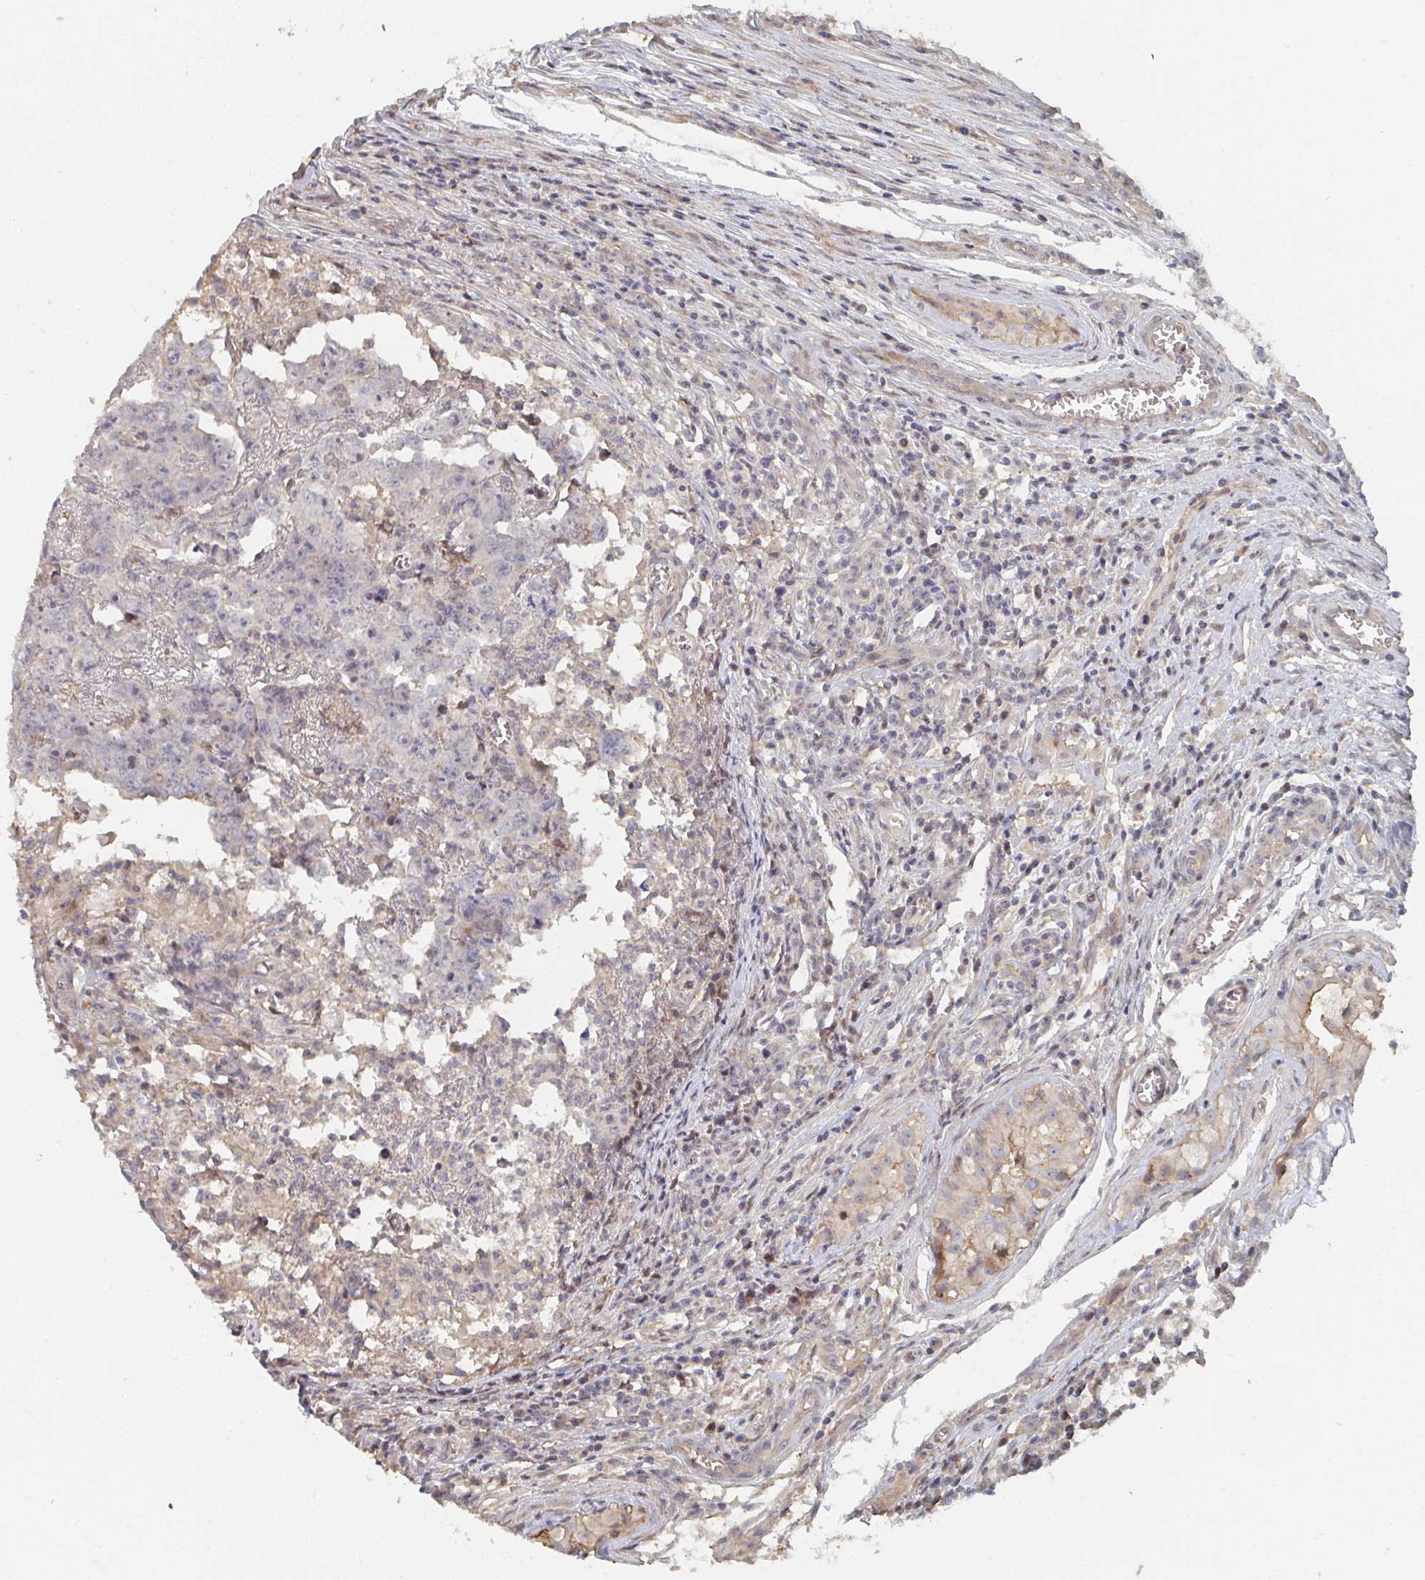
{"staining": {"intensity": "negative", "quantity": "none", "location": "none"}, "tissue": "testis cancer", "cell_type": "Tumor cells", "image_type": "cancer", "snomed": [{"axis": "morphology", "description": "Carcinoma, Embryonal, NOS"}, {"axis": "topography", "description": "Testis"}], "caption": "DAB immunohistochemical staining of human embryonal carcinoma (testis) reveals no significant expression in tumor cells.", "gene": "PTEN", "patient": {"sex": "male", "age": 22}}